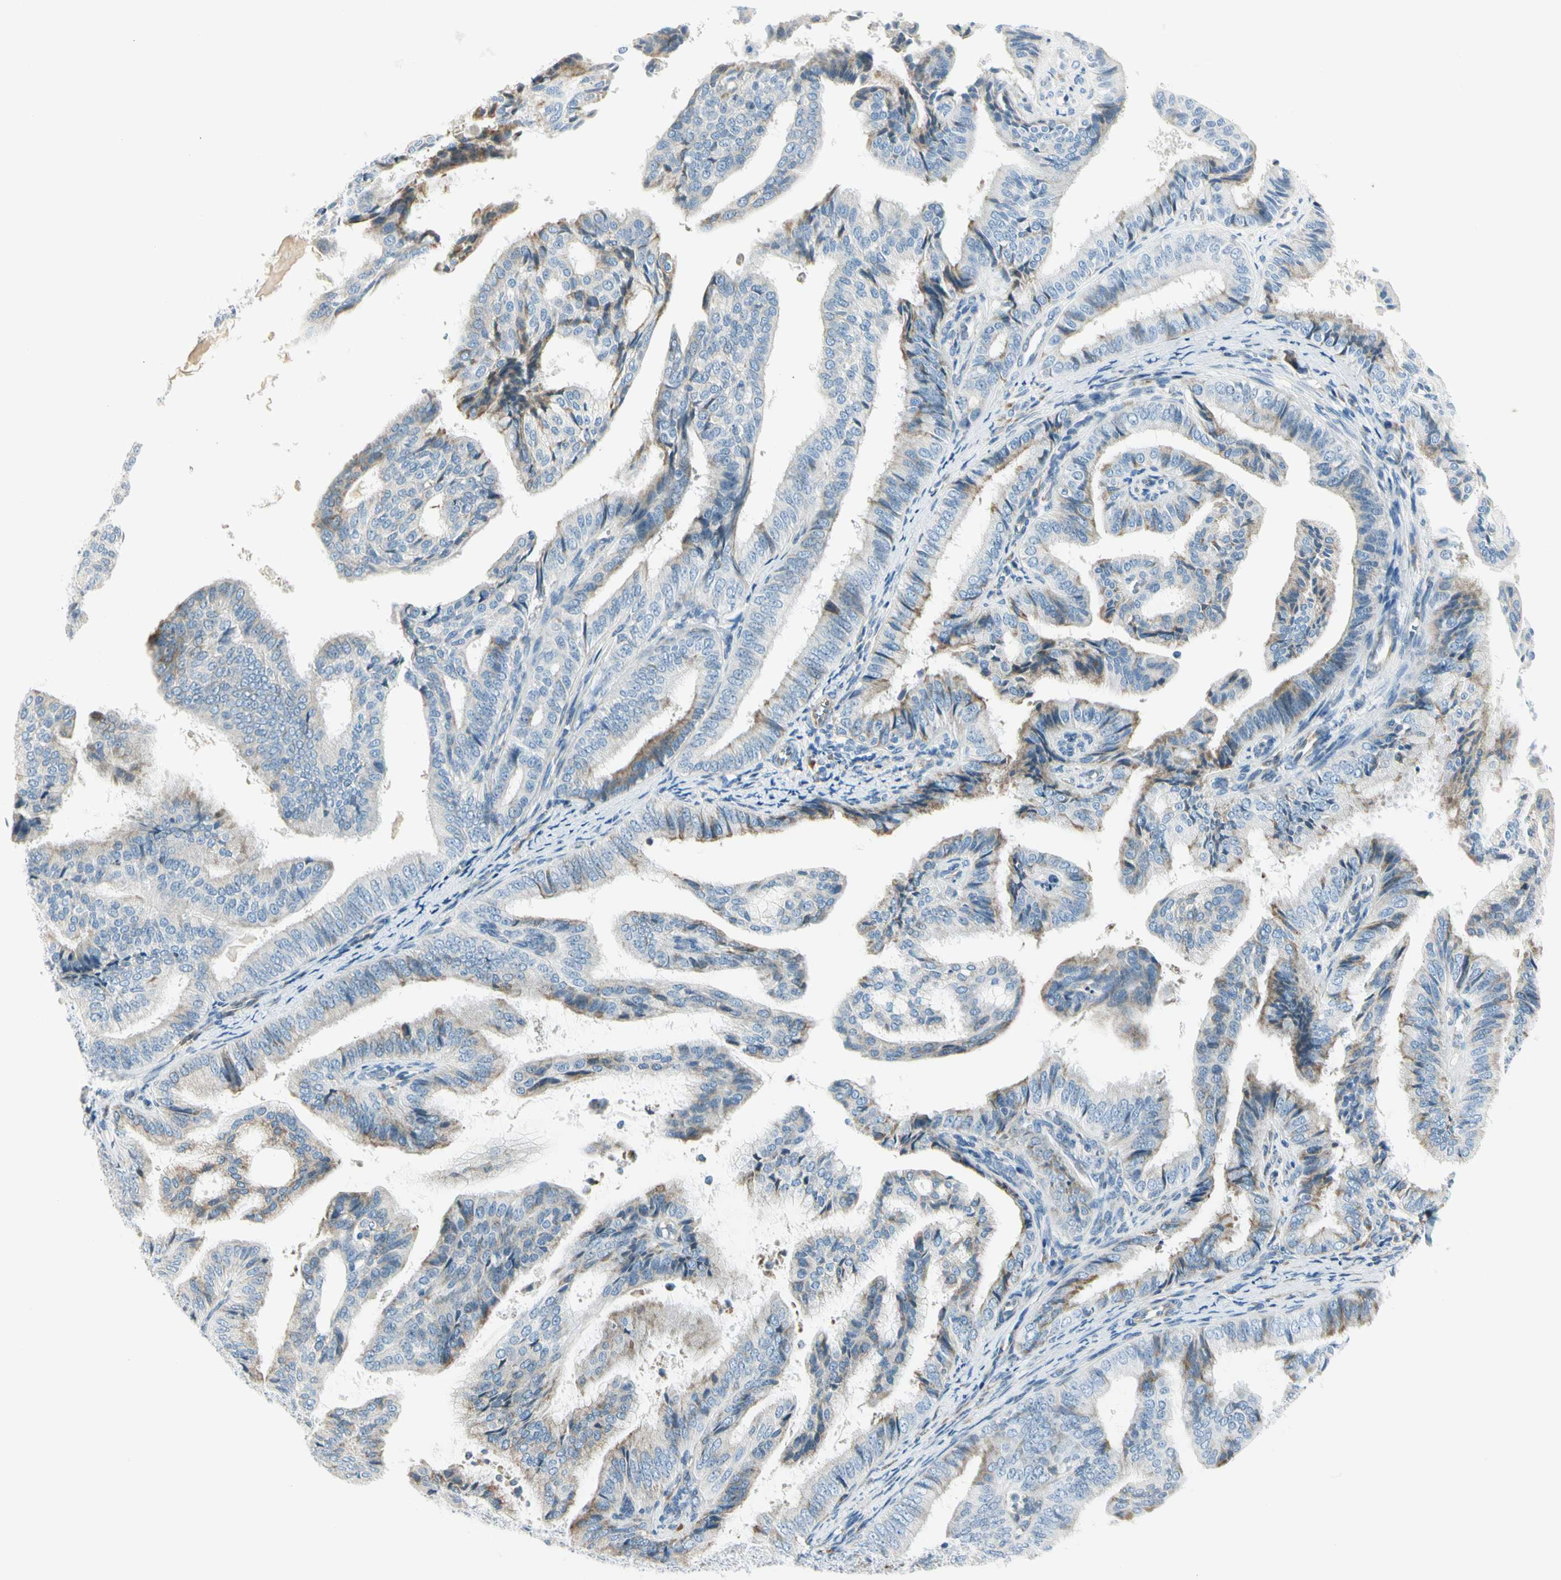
{"staining": {"intensity": "weak", "quantity": "<25%", "location": "cytoplasmic/membranous"}, "tissue": "endometrial cancer", "cell_type": "Tumor cells", "image_type": "cancer", "snomed": [{"axis": "morphology", "description": "Adenocarcinoma, NOS"}, {"axis": "topography", "description": "Endometrium"}], "caption": "Tumor cells show no significant expression in endometrial adenocarcinoma.", "gene": "TNFSF11", "patient": {"sex": "female", "age": 58}}